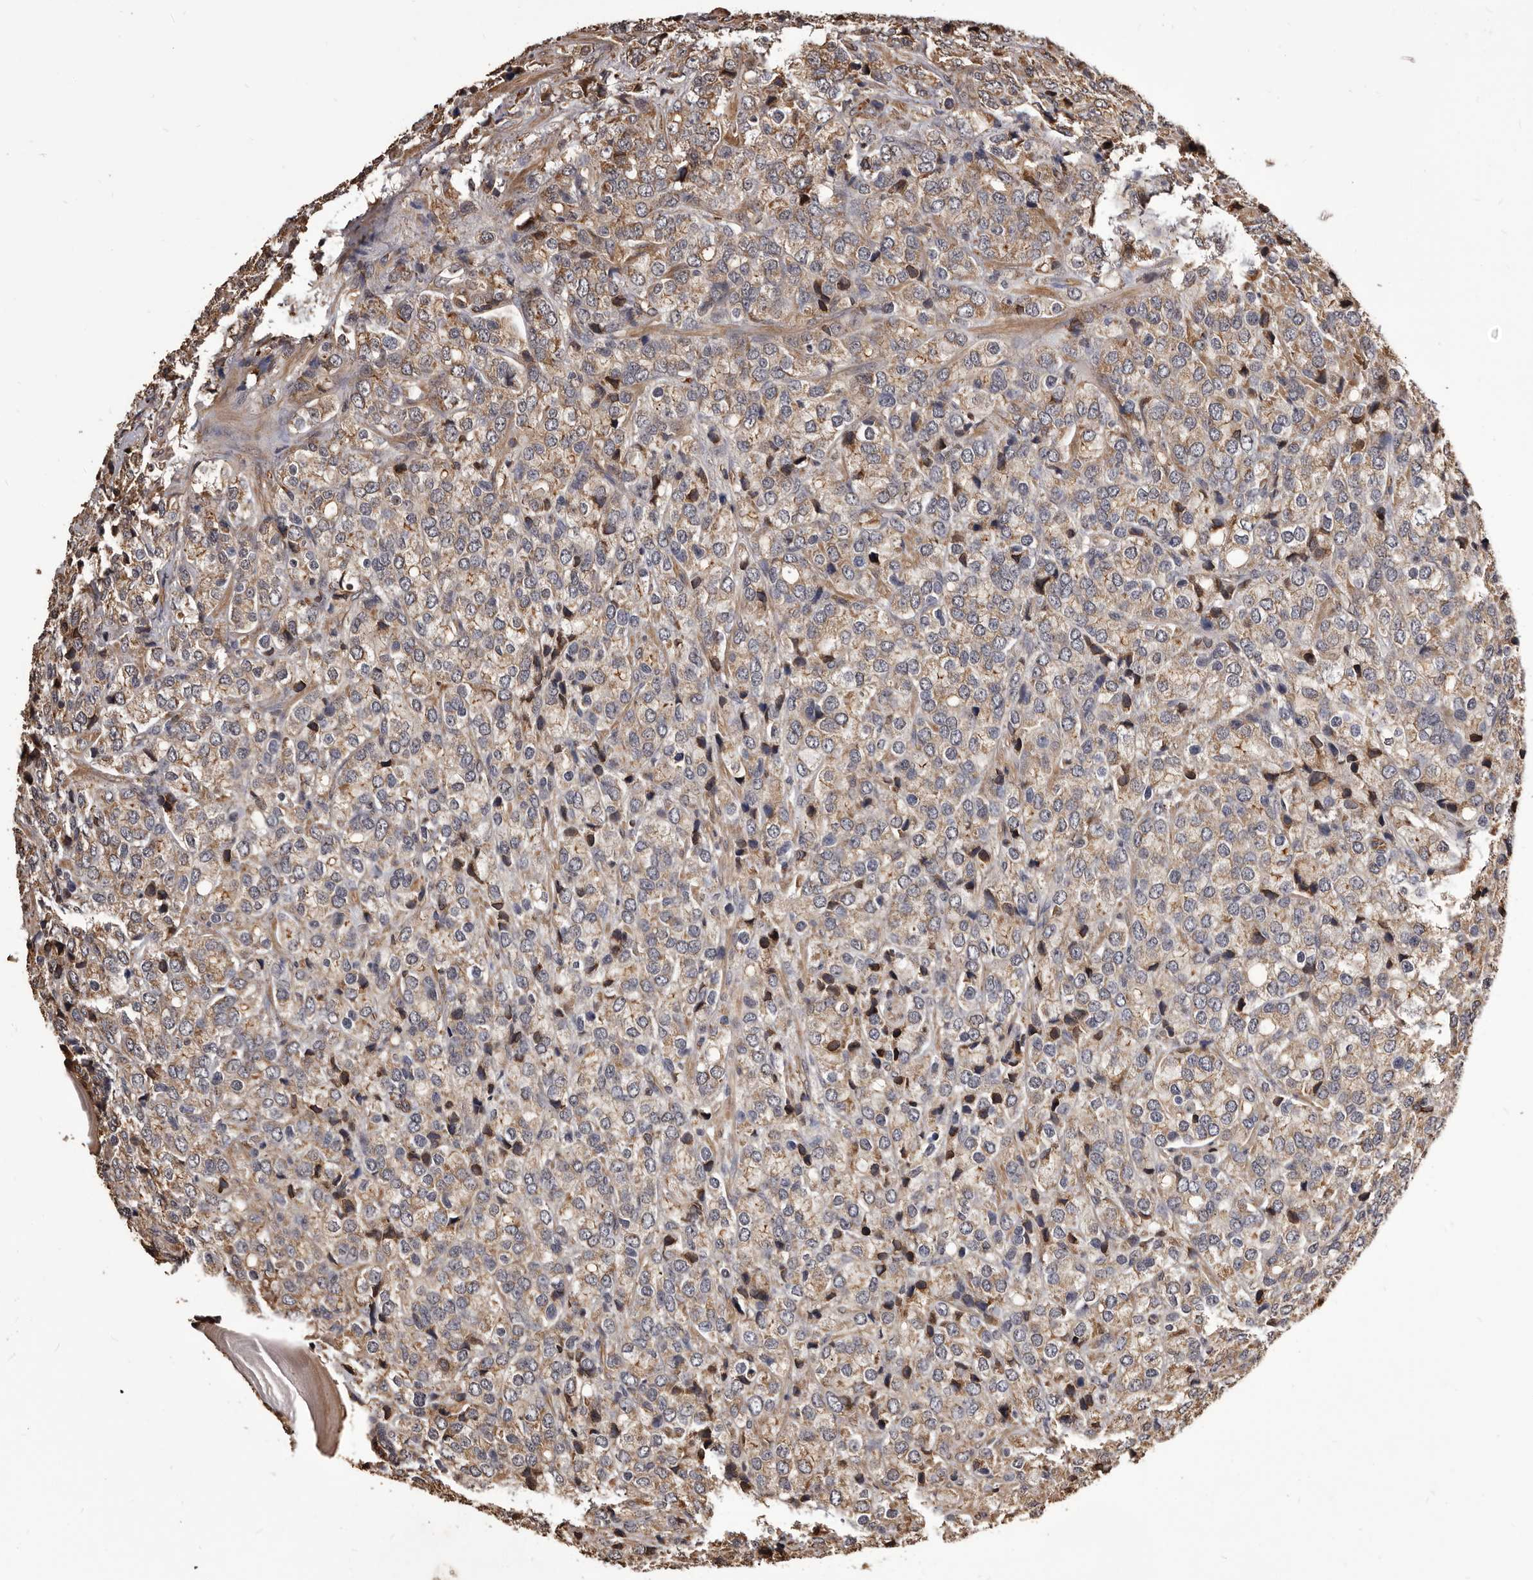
{"staining": {"intensity": "weak", "quantity": ">75%", "location": "cytoplasmic/membranous"}, "tissue": "prostate cancer", "cell_type": "Tumor cells", "image_type": "cancer", "snomed": [{"axis": "morphology", "description": "Adenocarcinoma, Medium grade"}, {"axis": "topography", "description": "Prostate"}], "caption": "Prostate medium-grade adenocarcinoma tissue reveals weak cytoplasmic/membranous expression in about >75% of tumor cells", "gene": "ALPK1", "patient": {"sex": "male", "age": 70}}